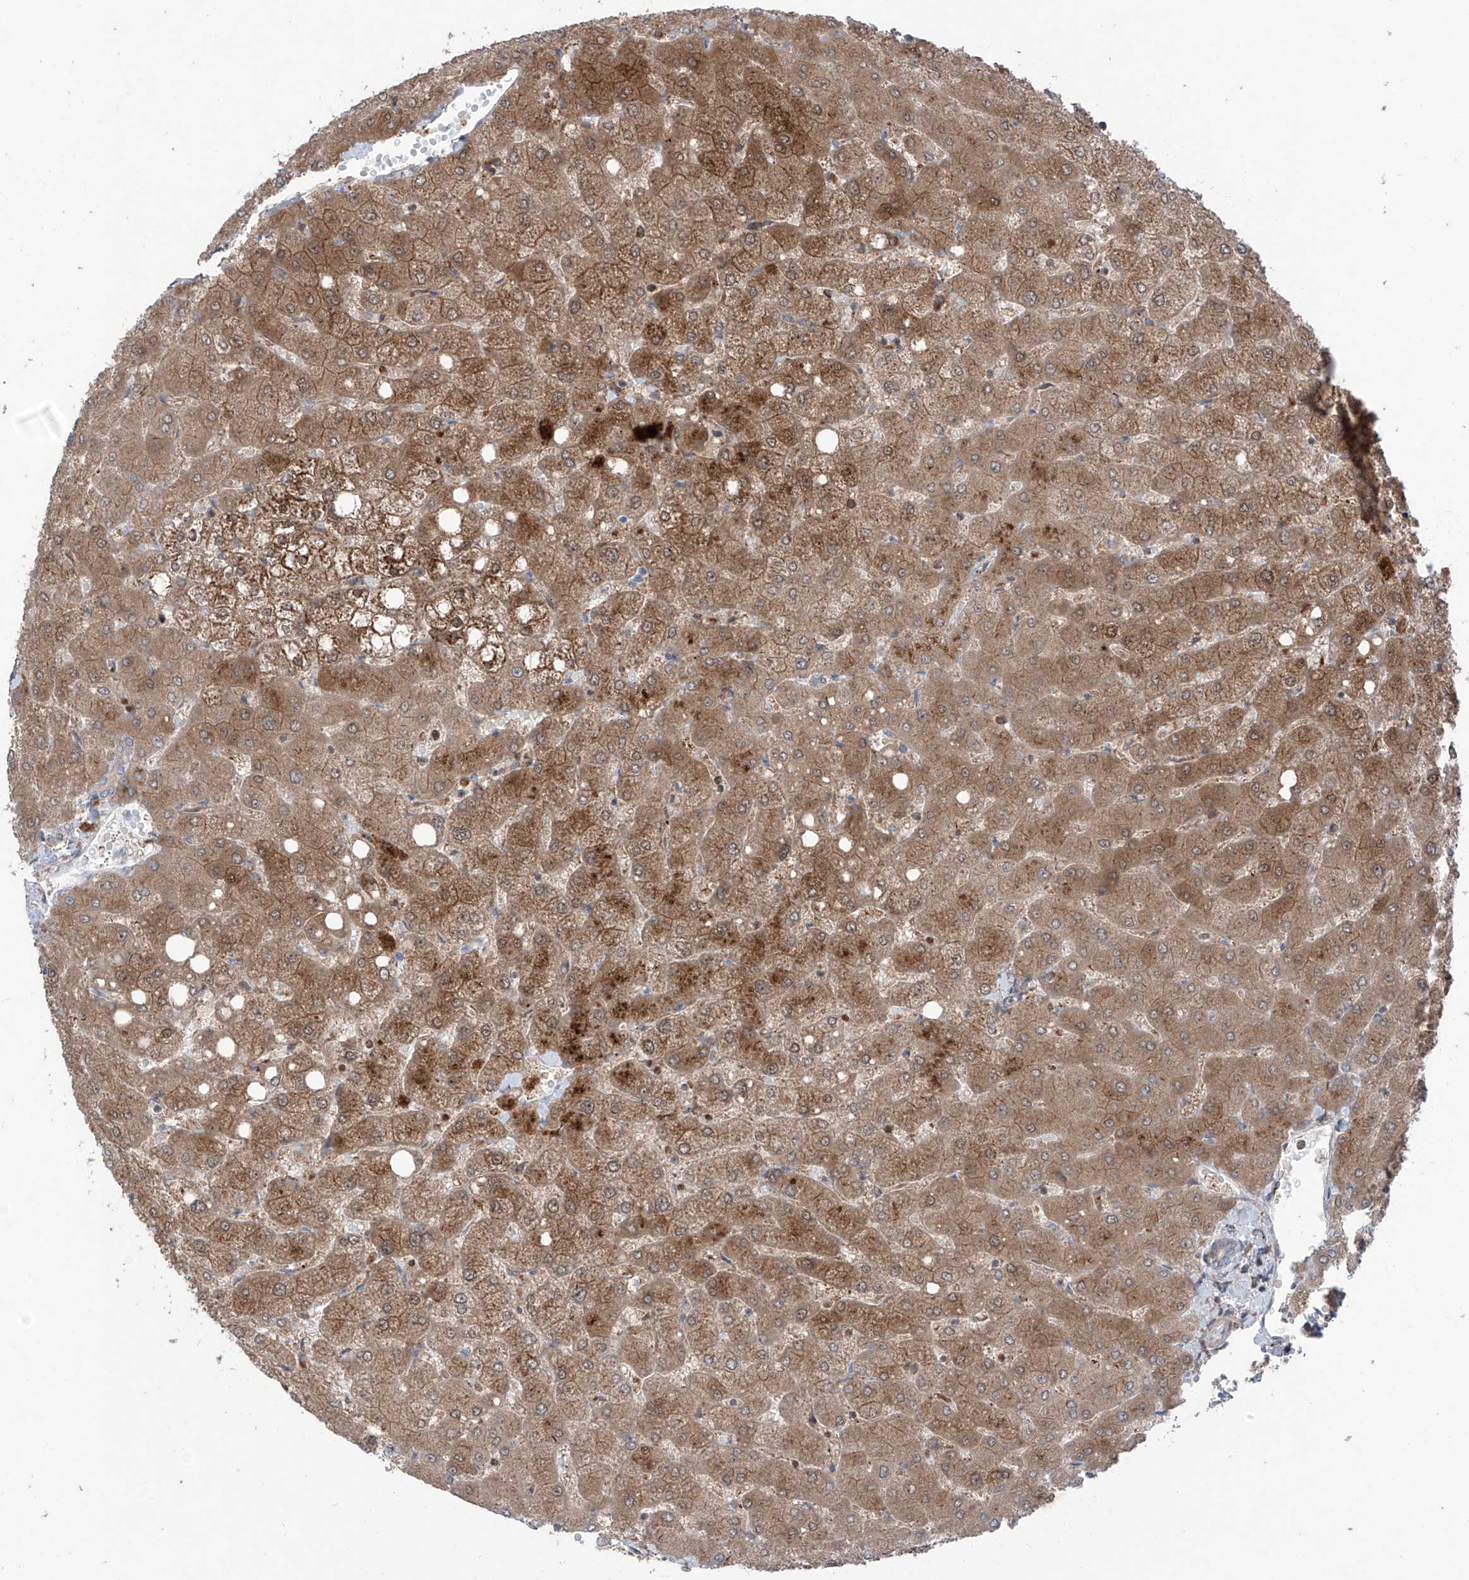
{"staining": {"intensity": "weak", "quantity": "25%-75%", "location": "cytoplasmic/membranous"}, "tissue": "liver", "cell_type": "Cholangiocytes", "image_type": "normal", "snomed": [{"axis": "morphology", "description": "Normal tissue, NOS"}, {"axis": "topography", "description": "Liver"}], "caption": "Cholangiocytes show weak cytoplasmic/membranous expression in approximately 25%-75% of cells in benign liver. (brown staining indicates protein expression, while blue staining denotes nuclei).", "gene": "SAMD3", "patient": {"sex": "female", "age": 54}}